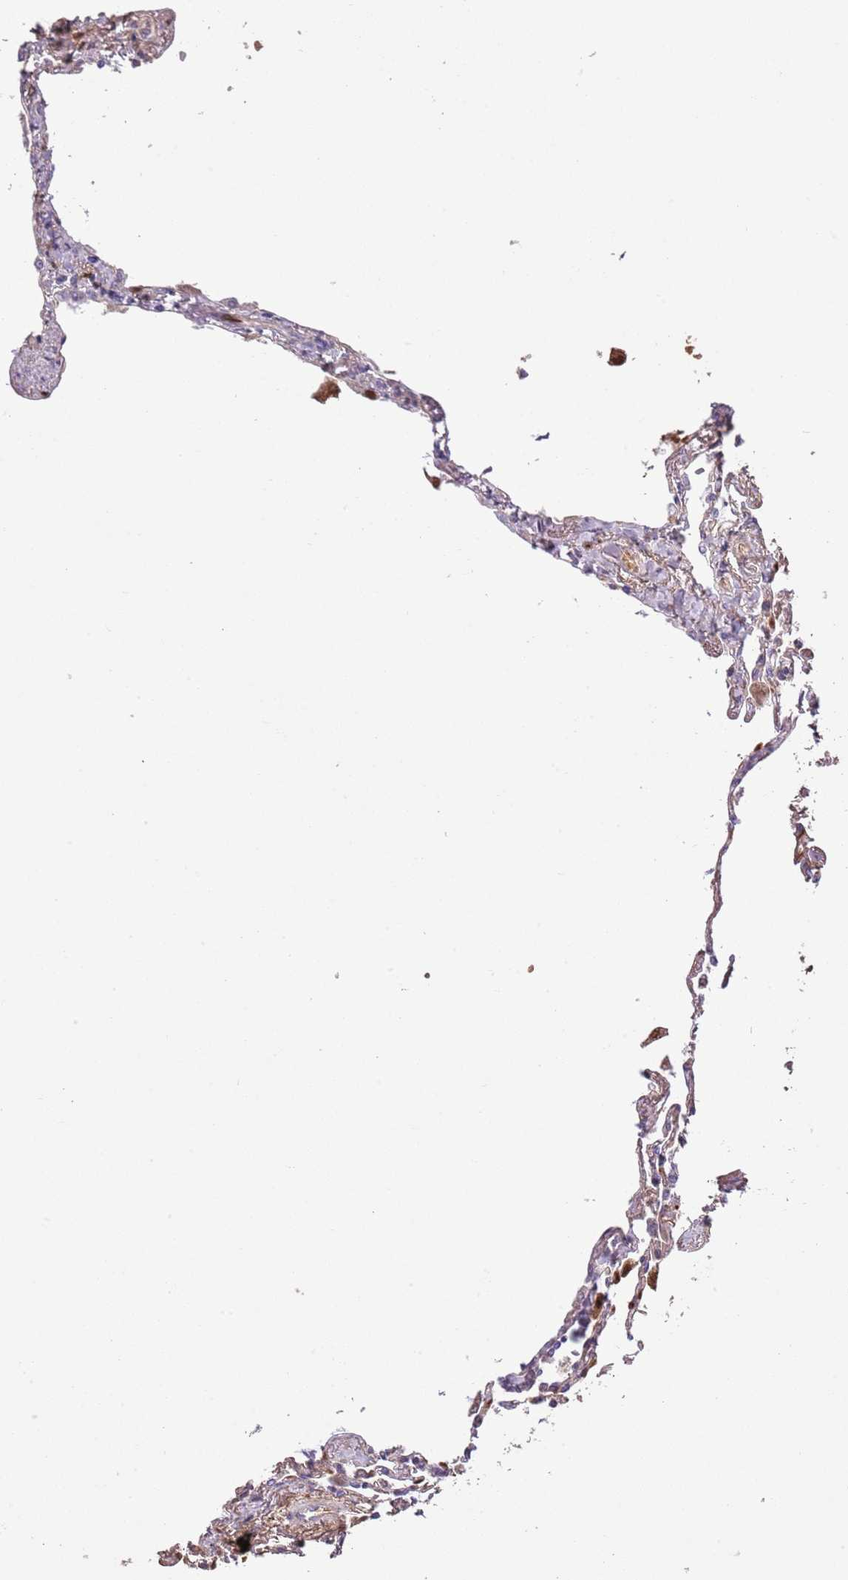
{"staining": {"intensity": "negative", "quantity": "none", "location": "none"}, "tissue": "lung", "cell_type": "Alveolar cells", "image_type": "normal", "snomed": [{"axis": "morphology", "description": "Normal tissue, NOS"}, {"axis": "topography", "description": "Lung"}], "caption": "This image is of unremarkable lung stained with IHC to label a protein in brown with the nuclei are counter-stained blue. There is no positivity in alveolar cells. Nuclei are stained in blue.", "gene": "ABHD17C", "patient": {"sex": "female", "age": 67}}